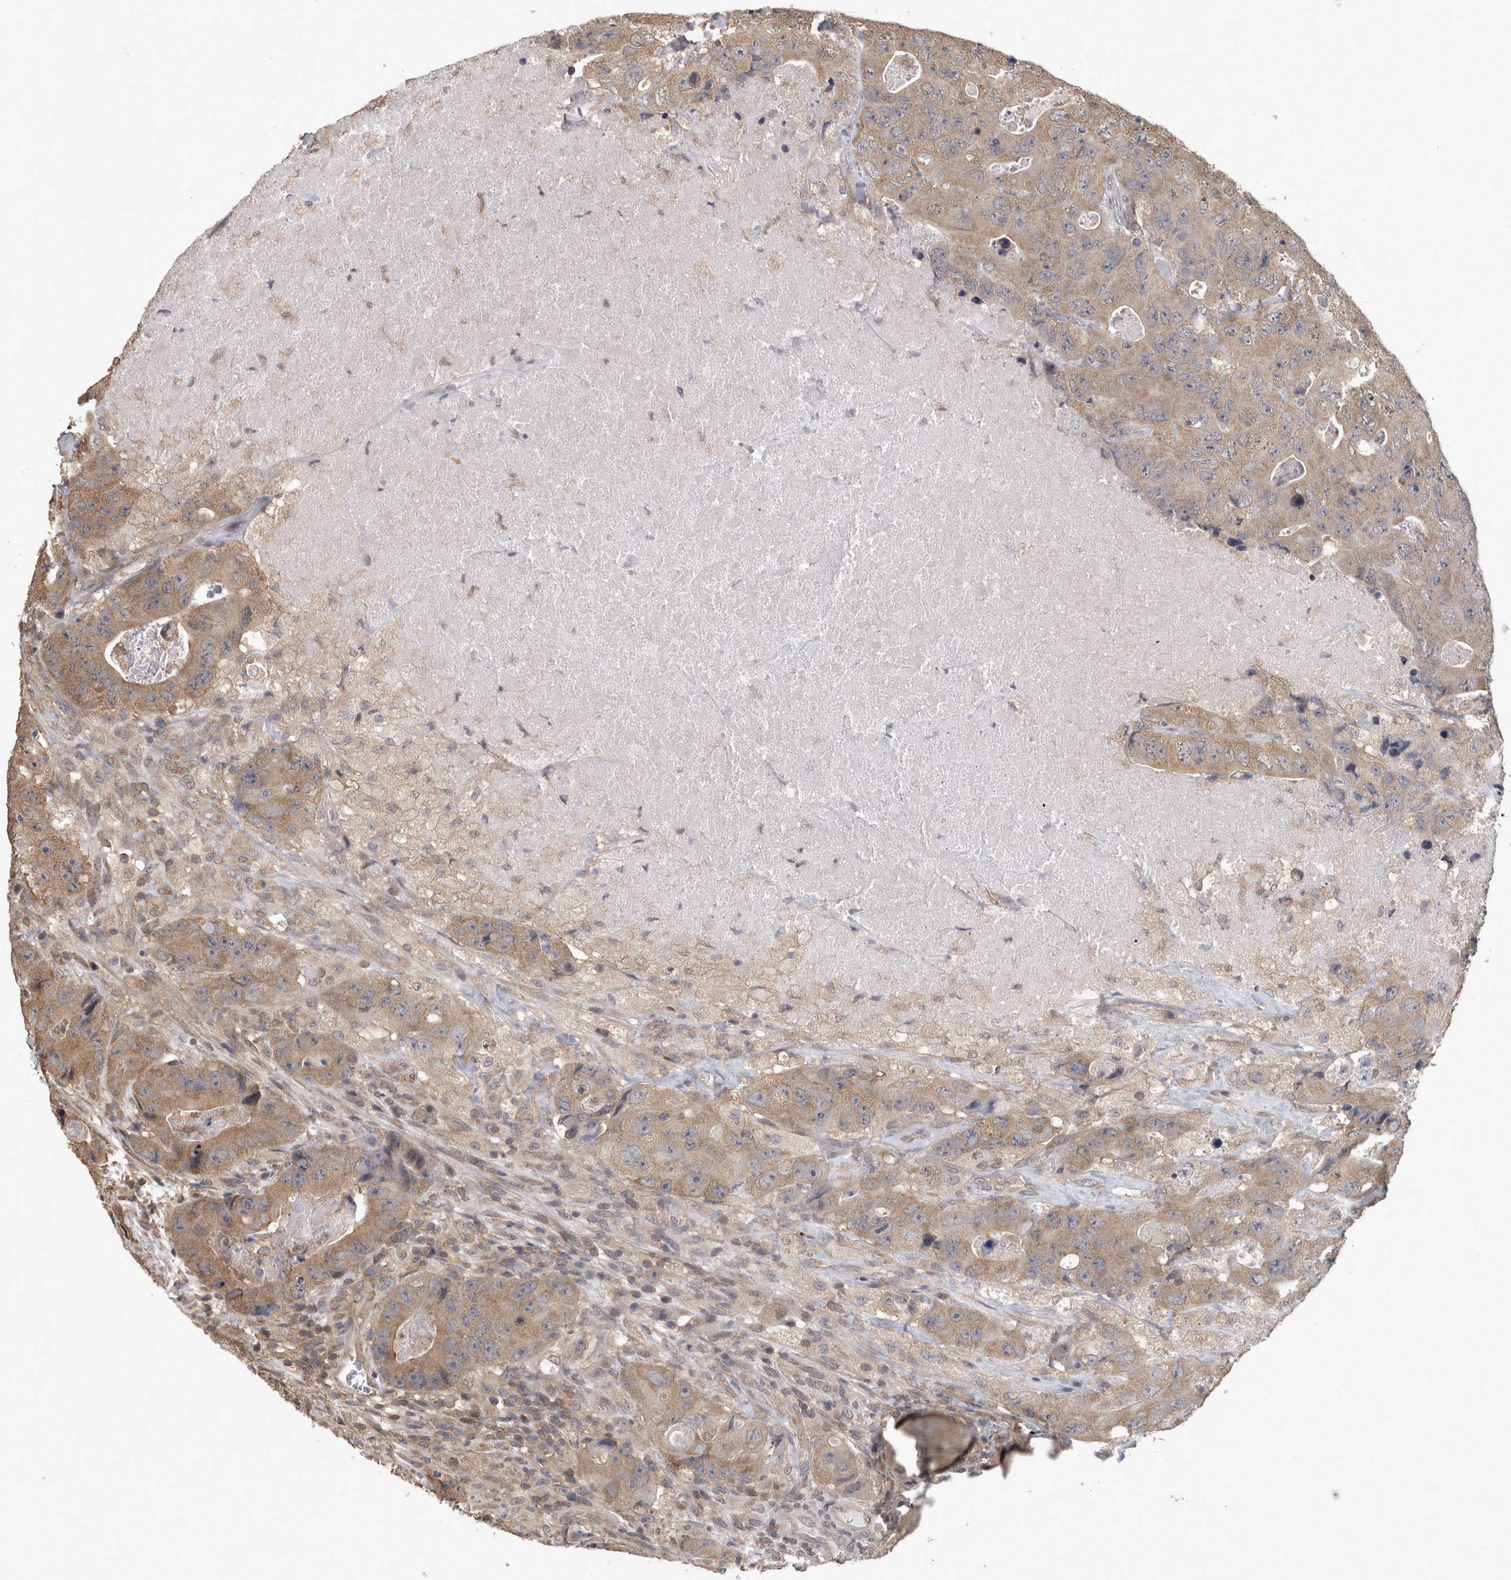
{"staining": {"intensity": "weak", "quantity": ">75%", "location": "cytoplasmic/membranous"}, "tissue": "colorectal cancer", "cell_type": "Tumor cells", "image_type": "cancer", "snomed": [{"axis": "morphology", "description": "Adenocarcinoma, NOS"}, {"axis": "topography", "description": "Colon"}], "caption": "This is a micrograph of immunohistochemistry (IHC) staining of adenocarcinoma (colorectal), which shows weak expression in the cytoplasmic/membranous of tumor cells.", "gene": "ATXN2", "patient": {"sex": "female", "age": 46}}